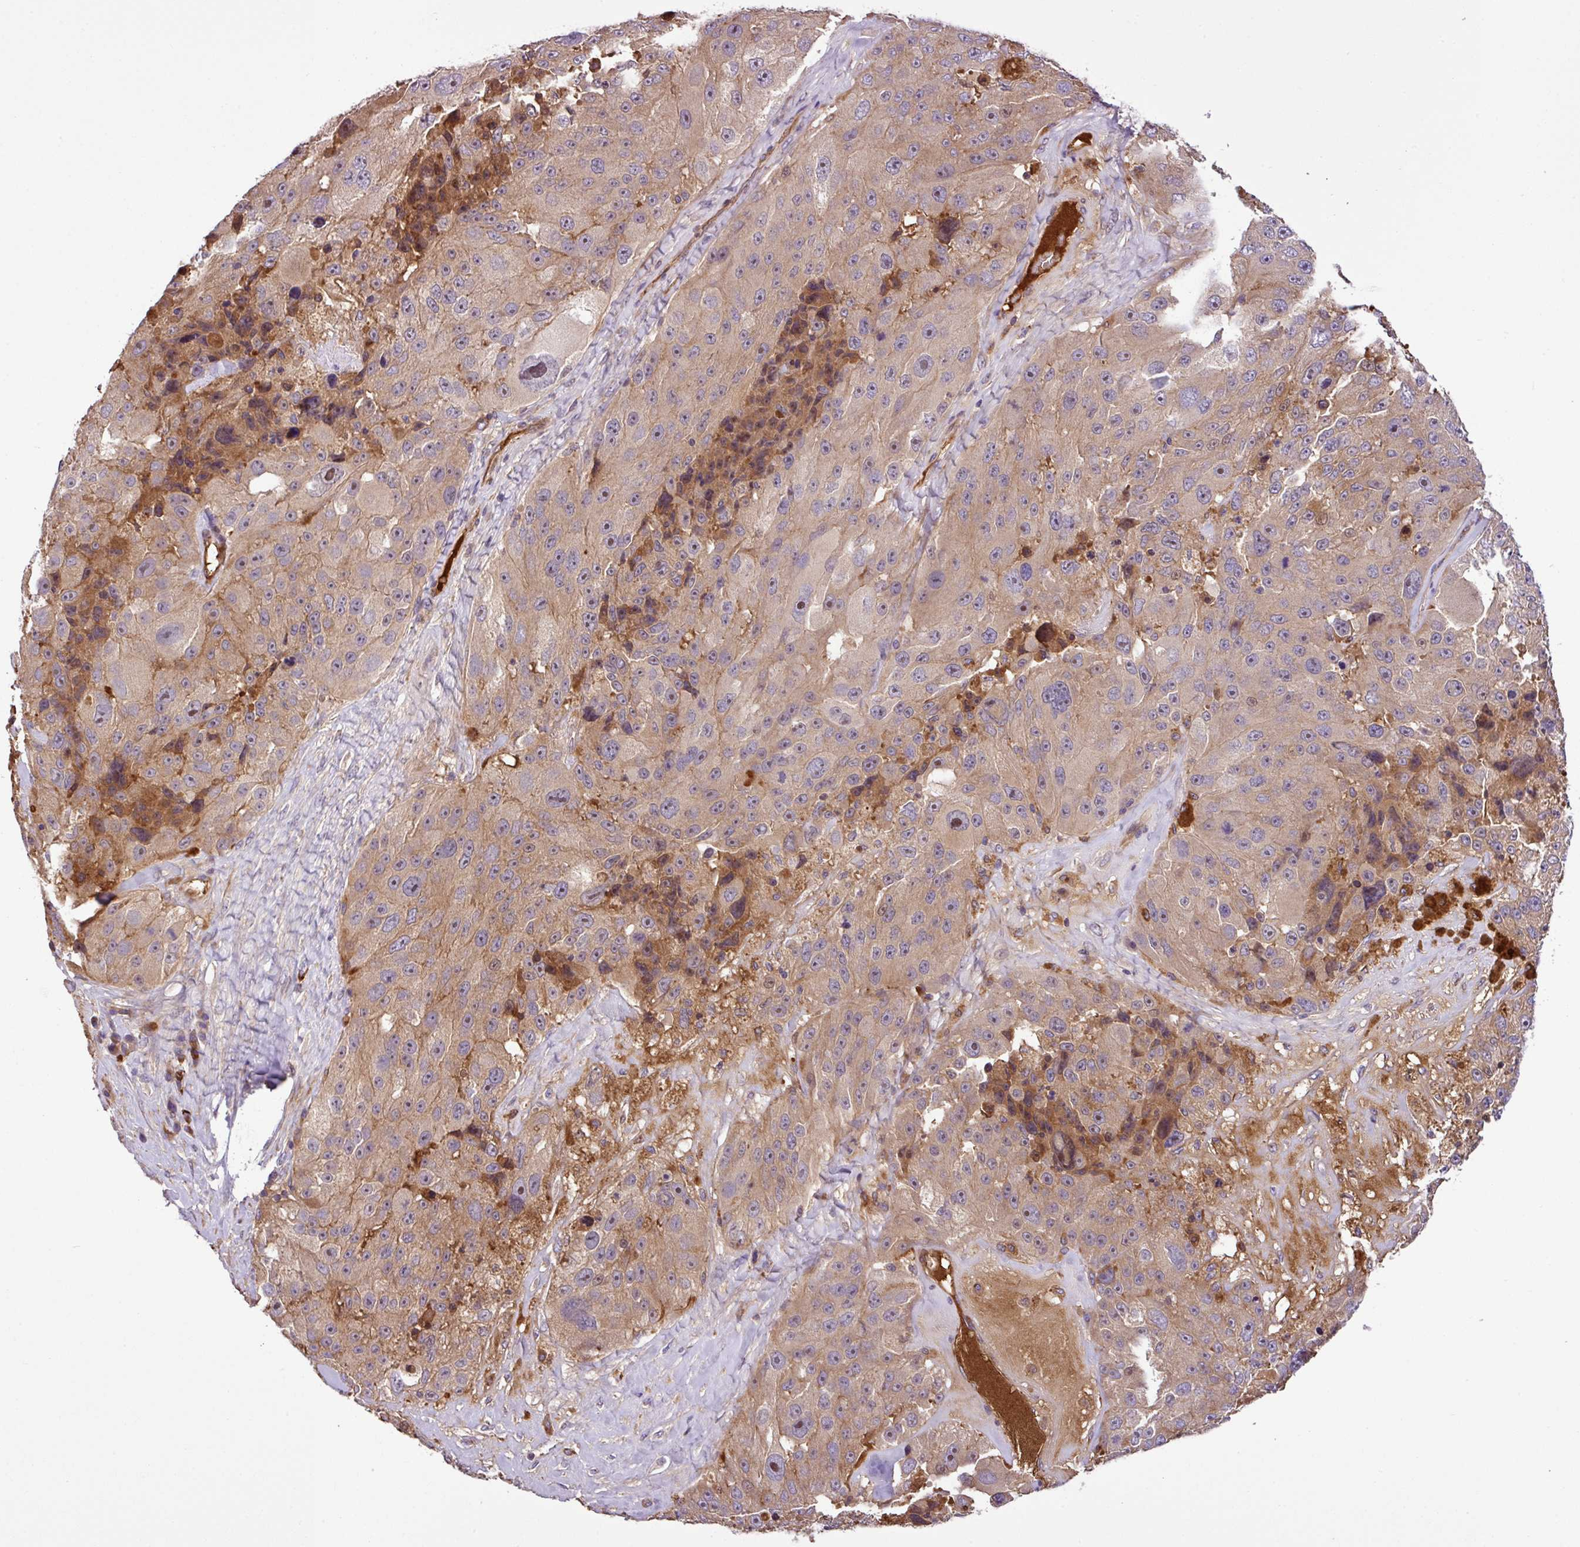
{"staining": {"intensity": "moderate", "quantity": ">75%", "location": "cytoplasmic/membranous"}, "tissue": "melanoma", "cell_type": "Tumor cells", "image_type": "cancer", "snomed": [{"axis": "morphology", "description": "Malignant melanoma, Metastatic site"}, {"axis": "topography", "description": "Lymph node"}], "caption": "The photomicrograph exhibits a brown stain indicating the presence of a protein in the cytoplasmic/membranous of tumor cells in malignant melanoma (metastatic site). The staining was performed using DAB (3,3'-diaminobenzidine), with brown indicating positive protein expression. Nuclei are stained blue with hematoxylin.", "gene": "ZNF266", "patient": {"sex": "male", "age": 62}}